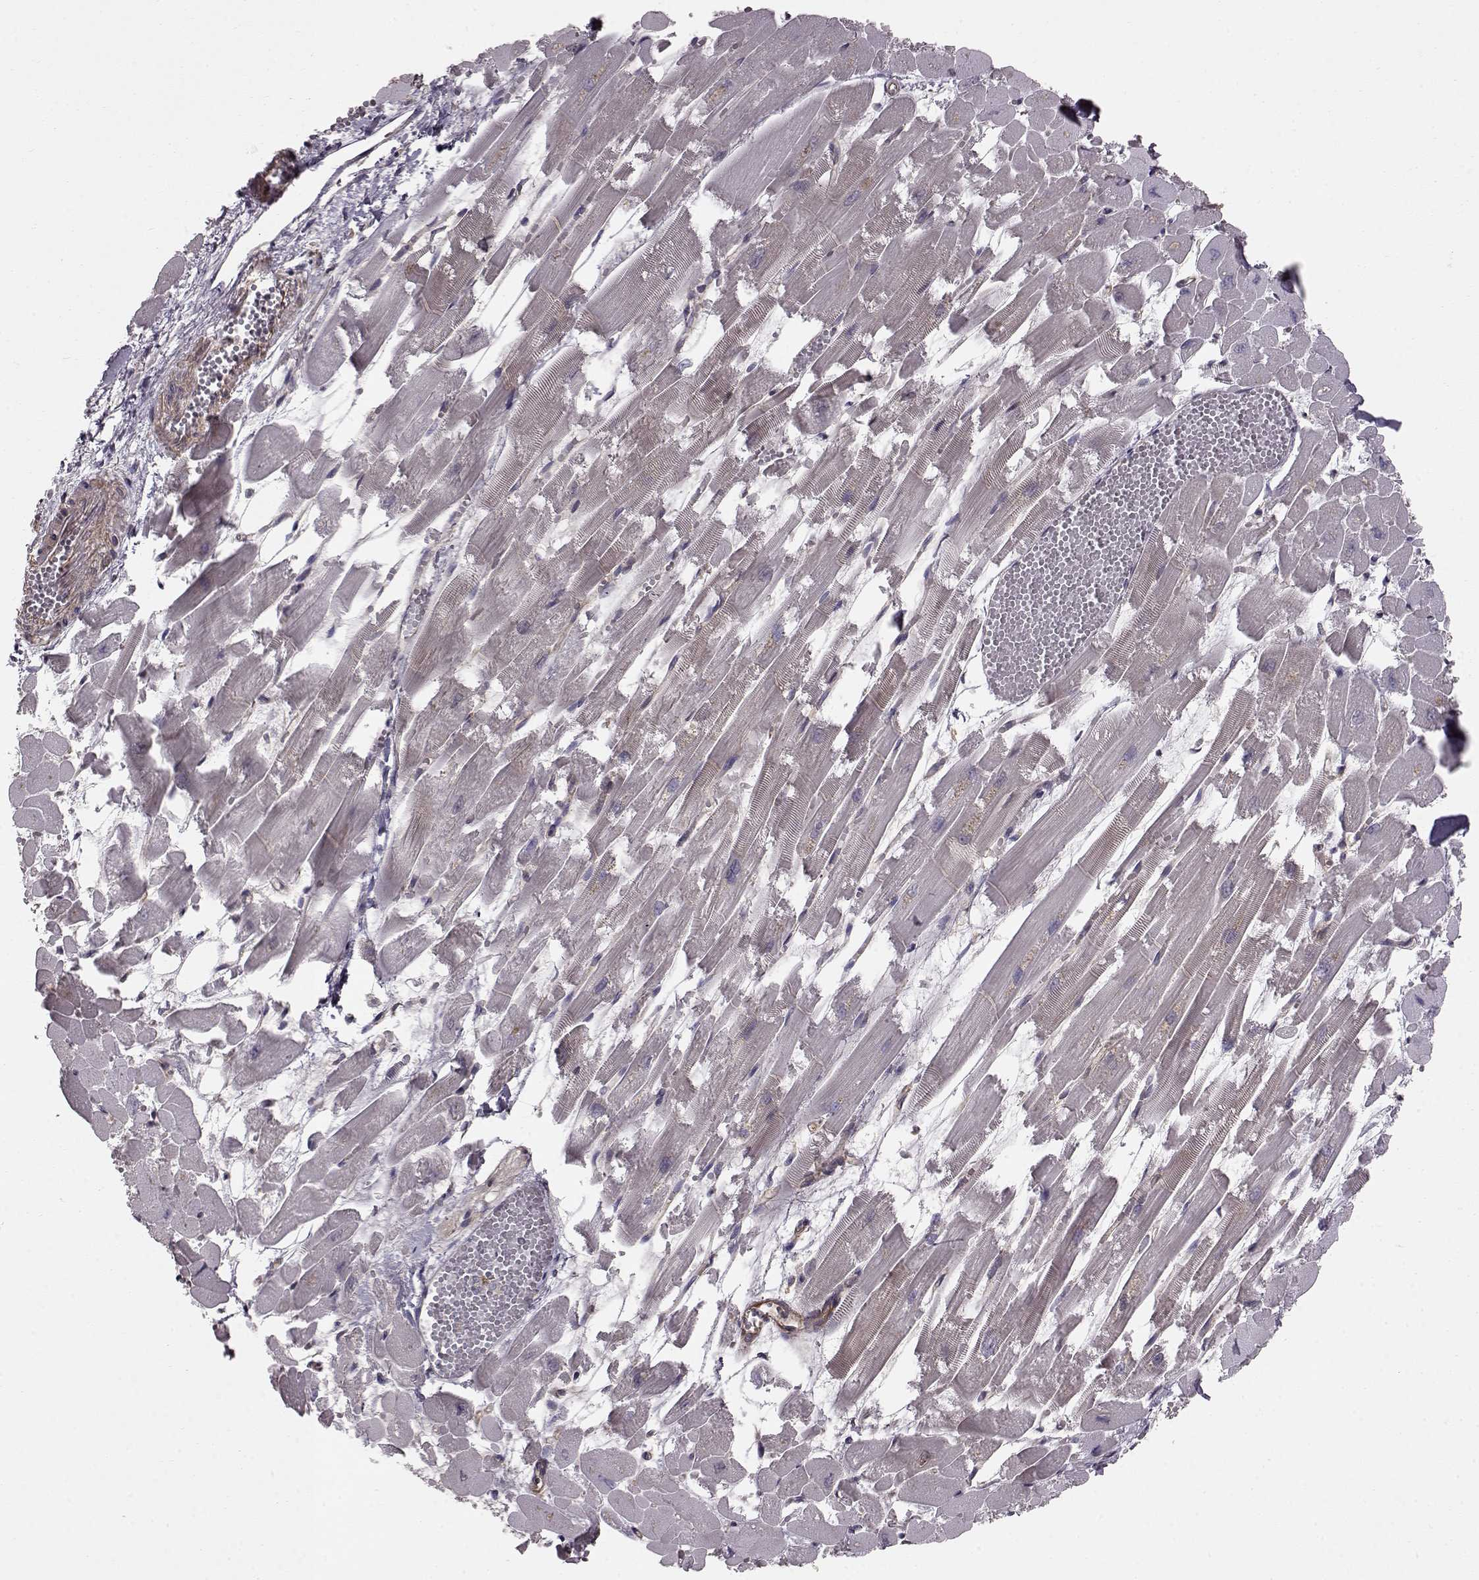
{"staining": {"intensity": "weak", "quantity": "25%-75%", "location": "cytoplasmic/membranous"}, "tissue": "heart muscle", "cell_type": "Cardiomyocytes", "image_type": "normal", "snomed": [{"axis": "morphology", "description": "Normal tissue, NOS"}, {"axis": "topography", "description": "Heart"}], "caption": "Protein expression analysis of benign human heart muscle reveals weak cytoplasmic/membranous positivity in approximately 25%-75% of cardiomyocytes. The staining was performed using DAB (3,3'-diaminobenzidine), with brown indicating positive protein expression. Nuclei are stained blue with hematoxylin.", "gene": "RABGAP1", "patient": {"sex": "female", "age": 52}}